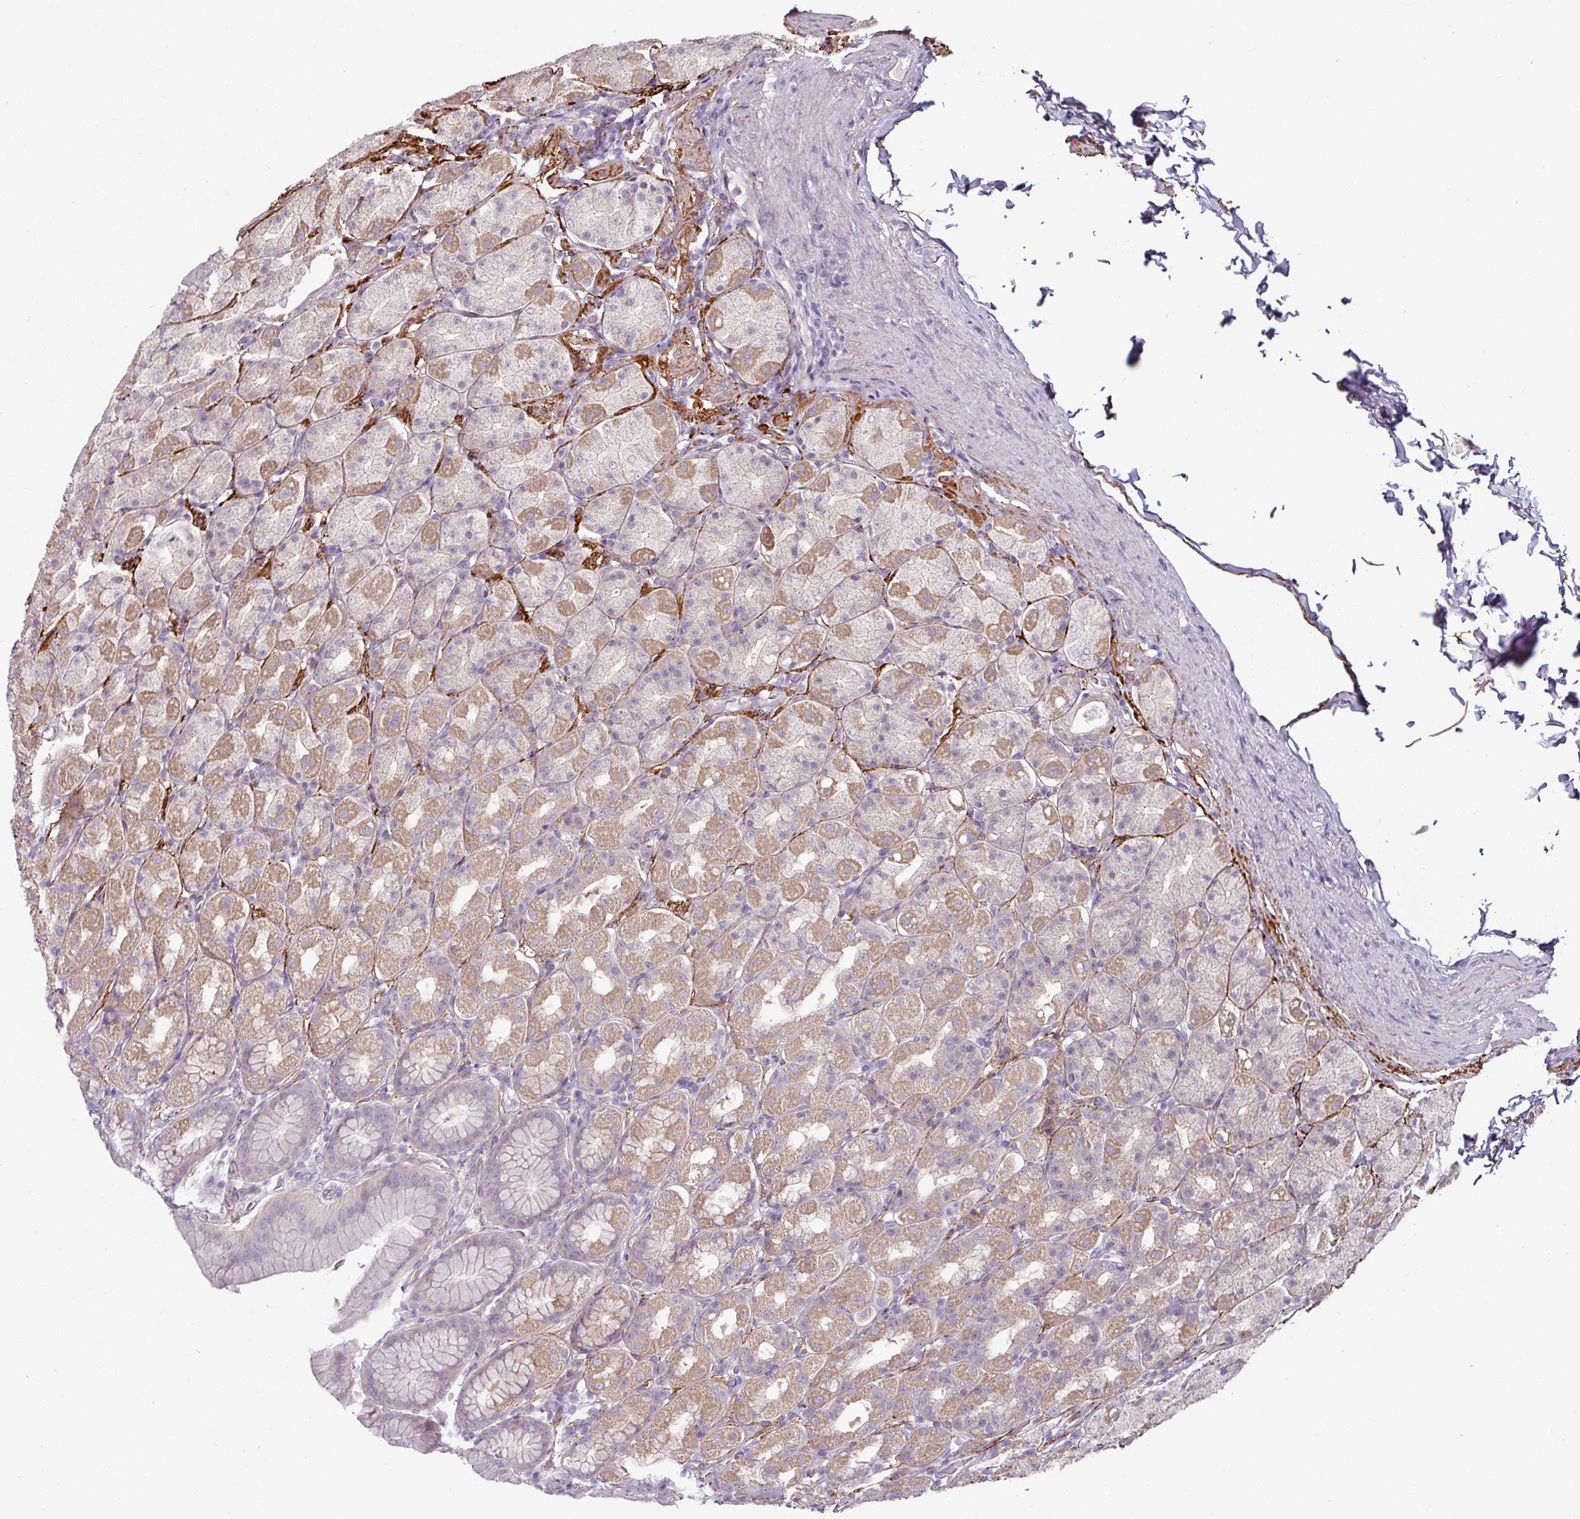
{"staining": {"intensity": "moderate", "quantity": "25%-75%", "location": "cytoplasmic/membranous"}, "tissue": "stomach", "cell_type": "Glandular cells", "image_type": "normal", "snomed": [{"axis": "morphology", "description": "Normal tissue, NOS"}, {"axis": "topography", "description": "Stomach, upper"}, {"axis": "topography", "description": "Stomach"}], "caption": "Stomach stained with IHC shows moderate cytoplasmic/membranous staining in about 25%-75% of glandular cells. The protein of interest is stained brown, and the nuclei are stained in blue (DAB IHC with brightfield microscopy, high magnification).", "gene": "MTMR14", "patient": {"sex": "male", "age": 68}}